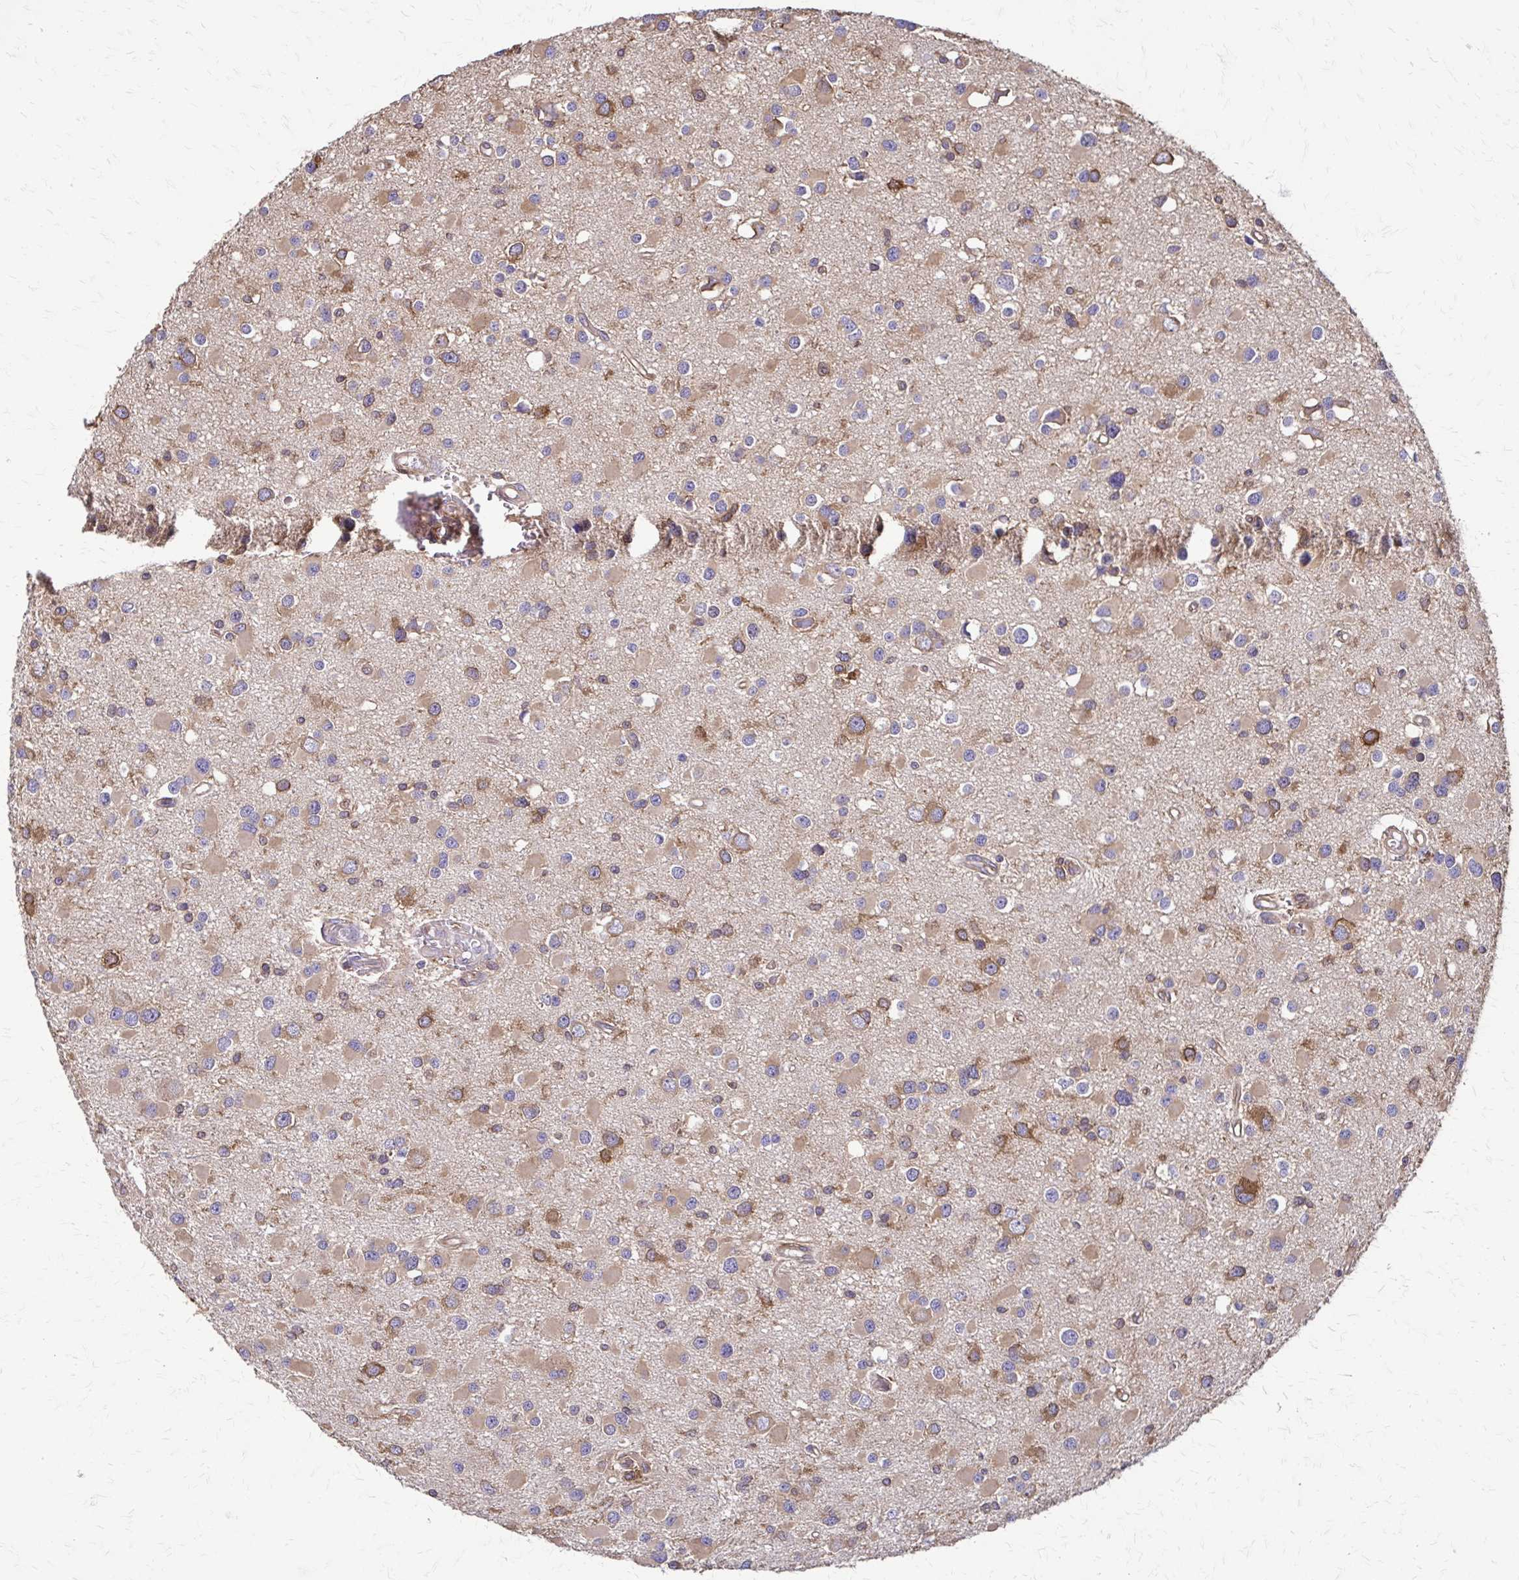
{"staining": {"intensity": "moderate", "quantity": ">75%", "location": "cytoplasmic/membranous"}, "tissue": "glioma", "cell_type": "Tumor cells", "image_type": "cancer", "snomed": [{"axis": "morphology", "description": "Glioma, malignant, High grade"}, {"axis": "topography", "description": "Brain"}], "caption": "Moderate cytoplasmic/membranous protein positivity is identified in about >75% of tumor cells in glioma. (IHC, brightfield microscopy, high magnification).", "gene": "EEF2", "patient": {"sex": "male", "age": 54}}